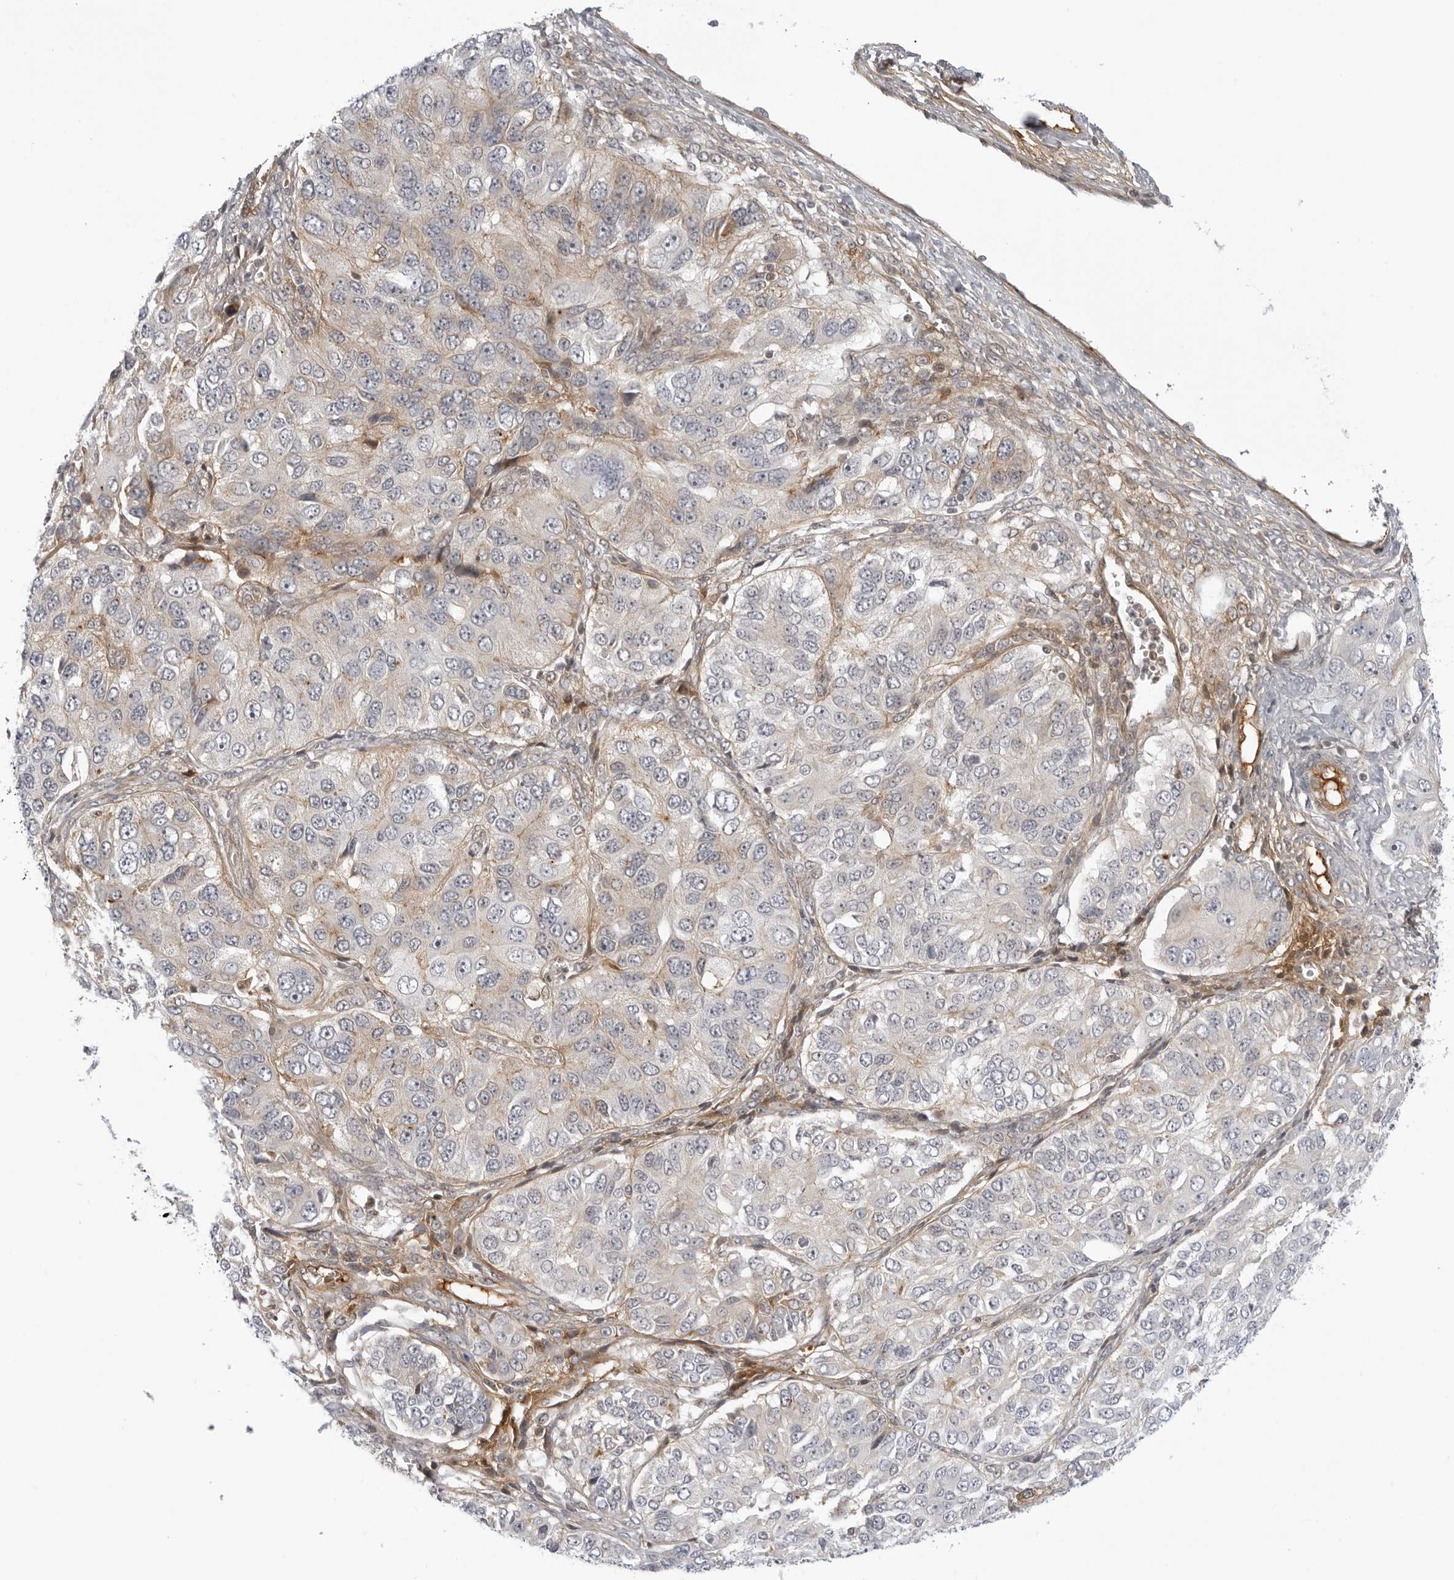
{"staining": {"intensity": "negative", "quantity": "none", "location": "none"}, "tissue": "ovarian cancer", "cell_type": "Tumor cells", "image_type": "cancer", "snomed": [{"axis": "morphology", "description": "Carcinoma, endometroid"}, {"axis": "topography", "description": "Ovary"}], "caption": "IHC of human ovarian cancer displays no positivity in tumor cells.", "gene": "SUGCT", "patient": {"sex": "female", "age": 51}}